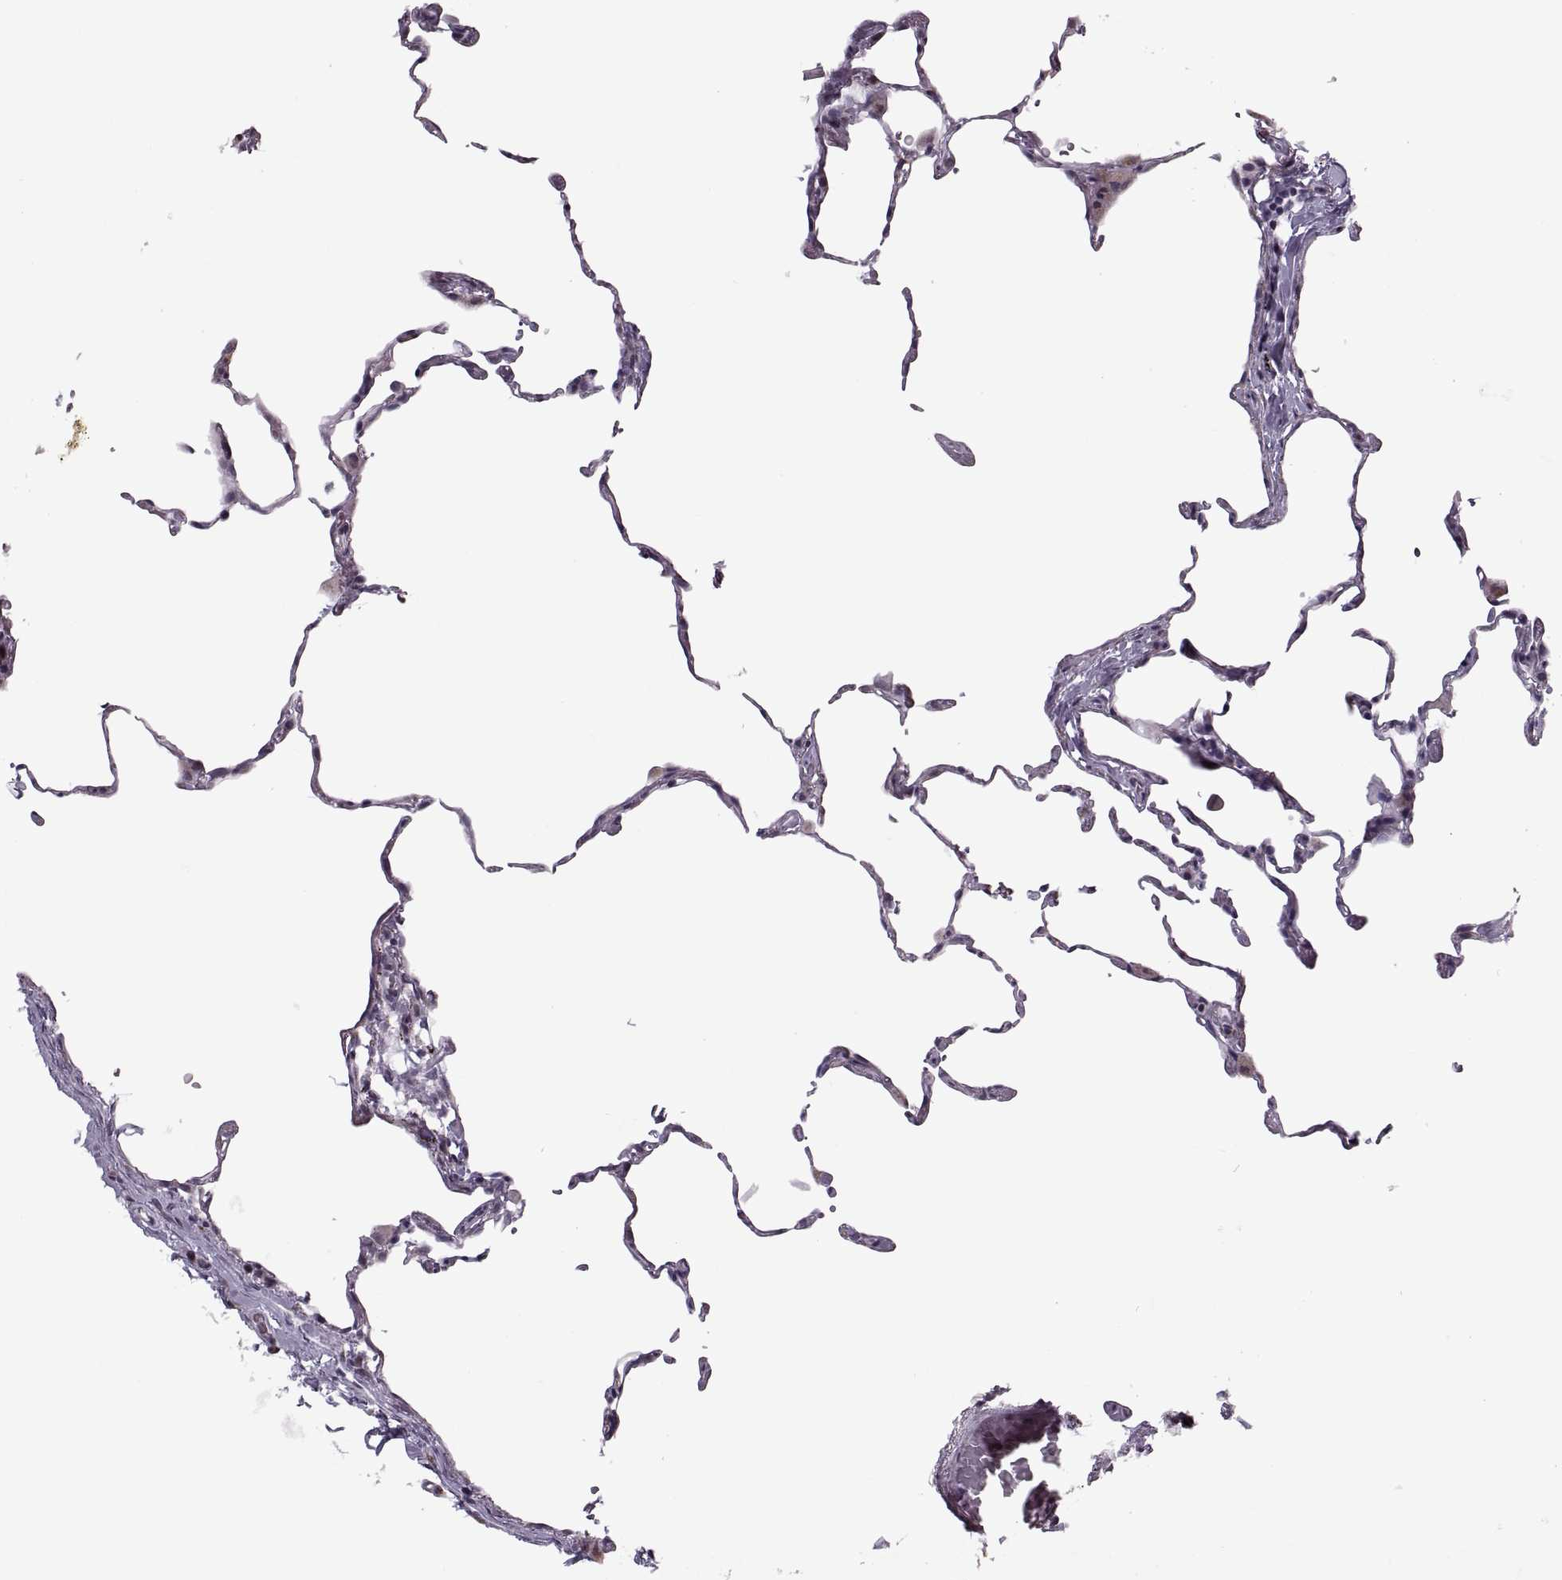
{"staining": {"intensity": "negative", "quantity": "none", "location": "none"}, "tissue": "lung", "cell_type": "Alveolar cells", "image_type": "normal", "snomed": [{"axis": "morphology", "description": "Normal tissue, NOS"}, {"axis": "topography", "description": "Lung"}], "caption": "Immunohistochemistry photomicrograph of unremarkable human lung stained for a protein (brown), which displays no positivity in alveolar cells.", "gene": "PRSS37", "patient": {"sex": "female", "age": 57}}